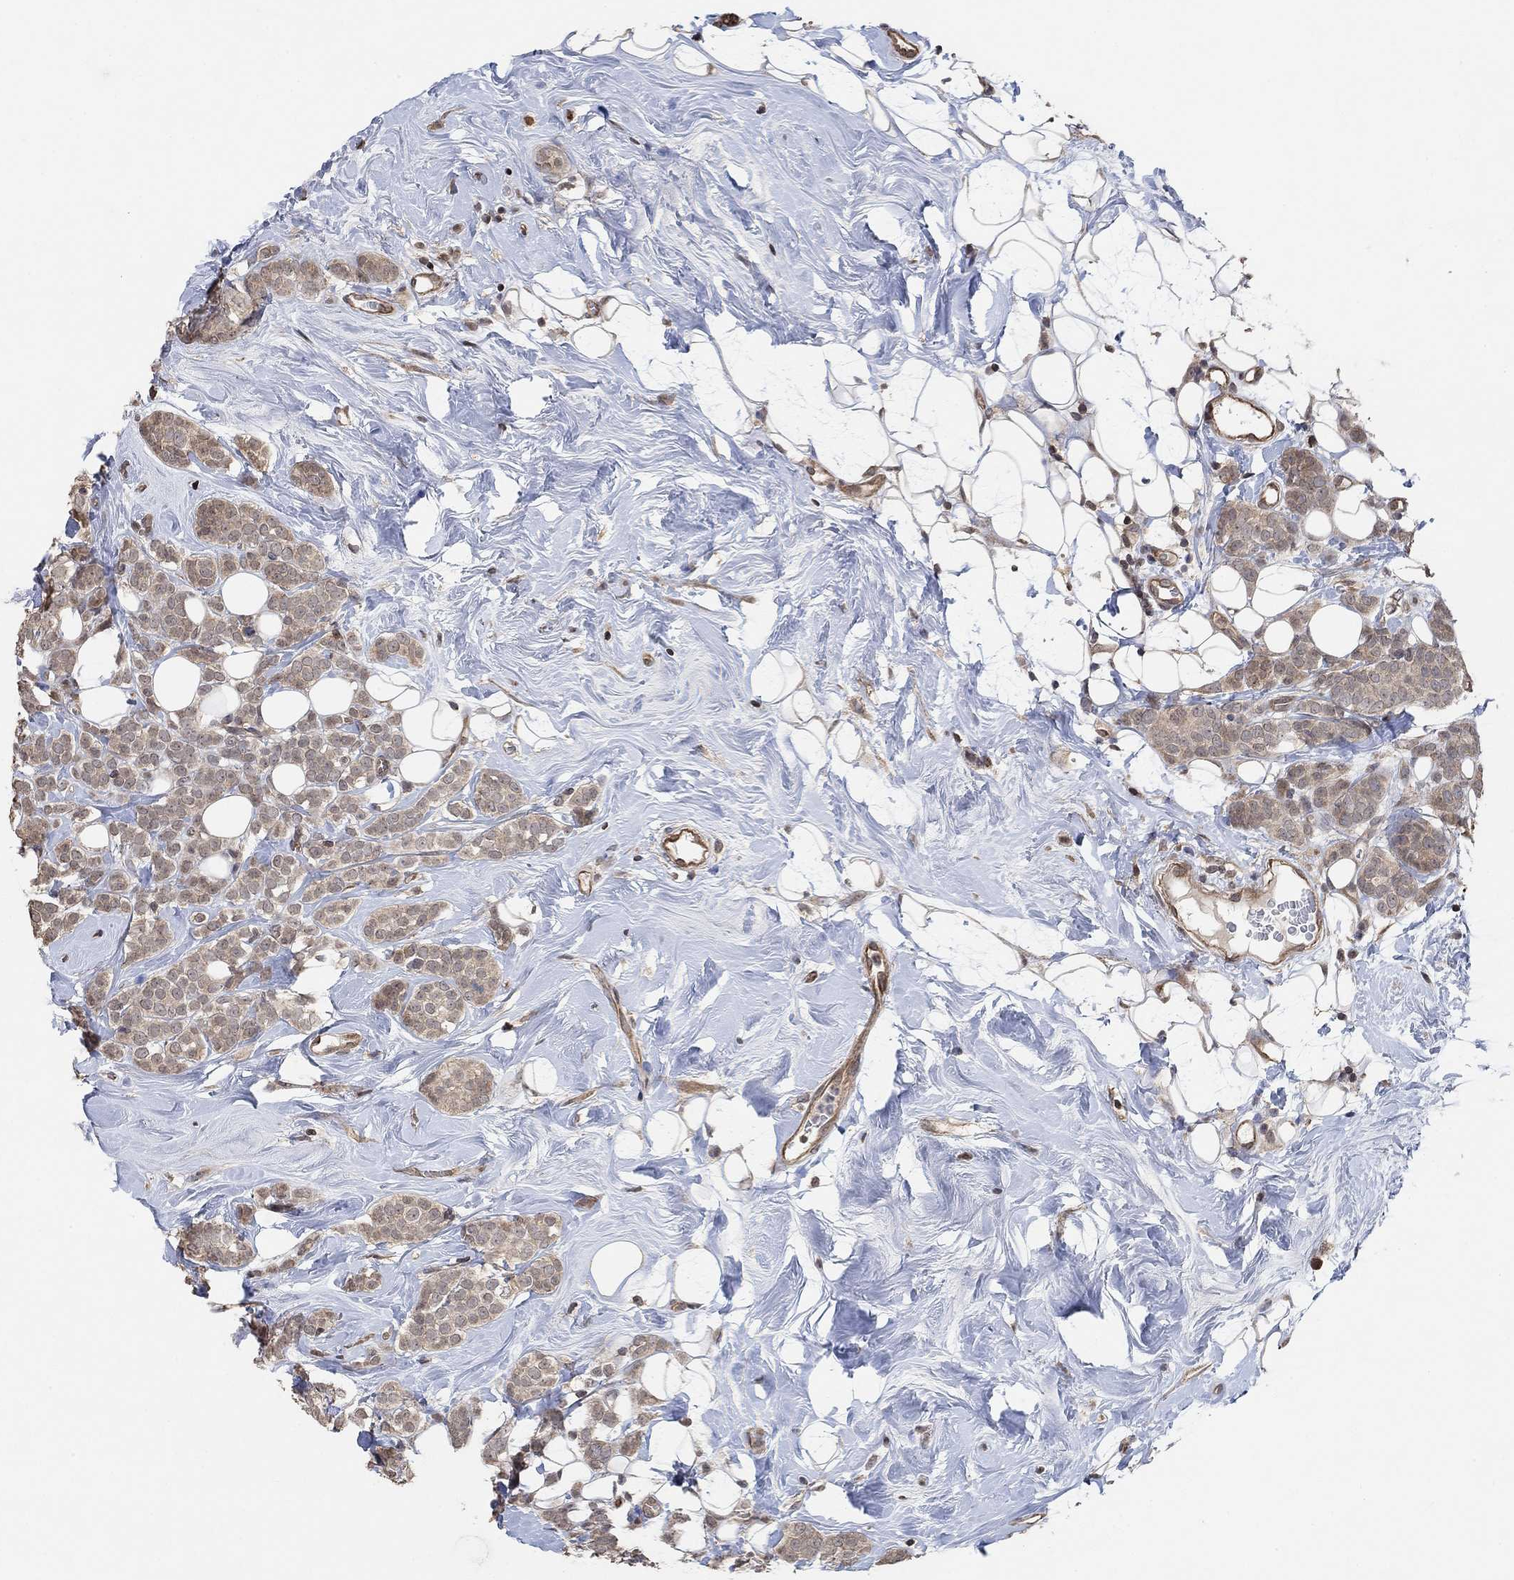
{"staining": {"intensity": "weak", "quantity": "25%-75%", "location": "cytoplasmic/membranous"}, "tissue": "breast cancer", "cell_type": "Tumor cells", "image_type": "cancer", "snomed": [{"axis": "morphology", "description": "Lobular carcinoma"}, {"axis": "topography", "description": "Breast"}], "caption": "Immunohistochemistry (IHC) photomicrograph of breast cancer (lobular carcinoma) stained for a protein (brown), which demonstrates low levels of weak cytoplasmic/membranous staining in approximately 25%-75% of tumor cells.", "gene": "UNC5B", "patient": {"sex": "female", "age": 49}}